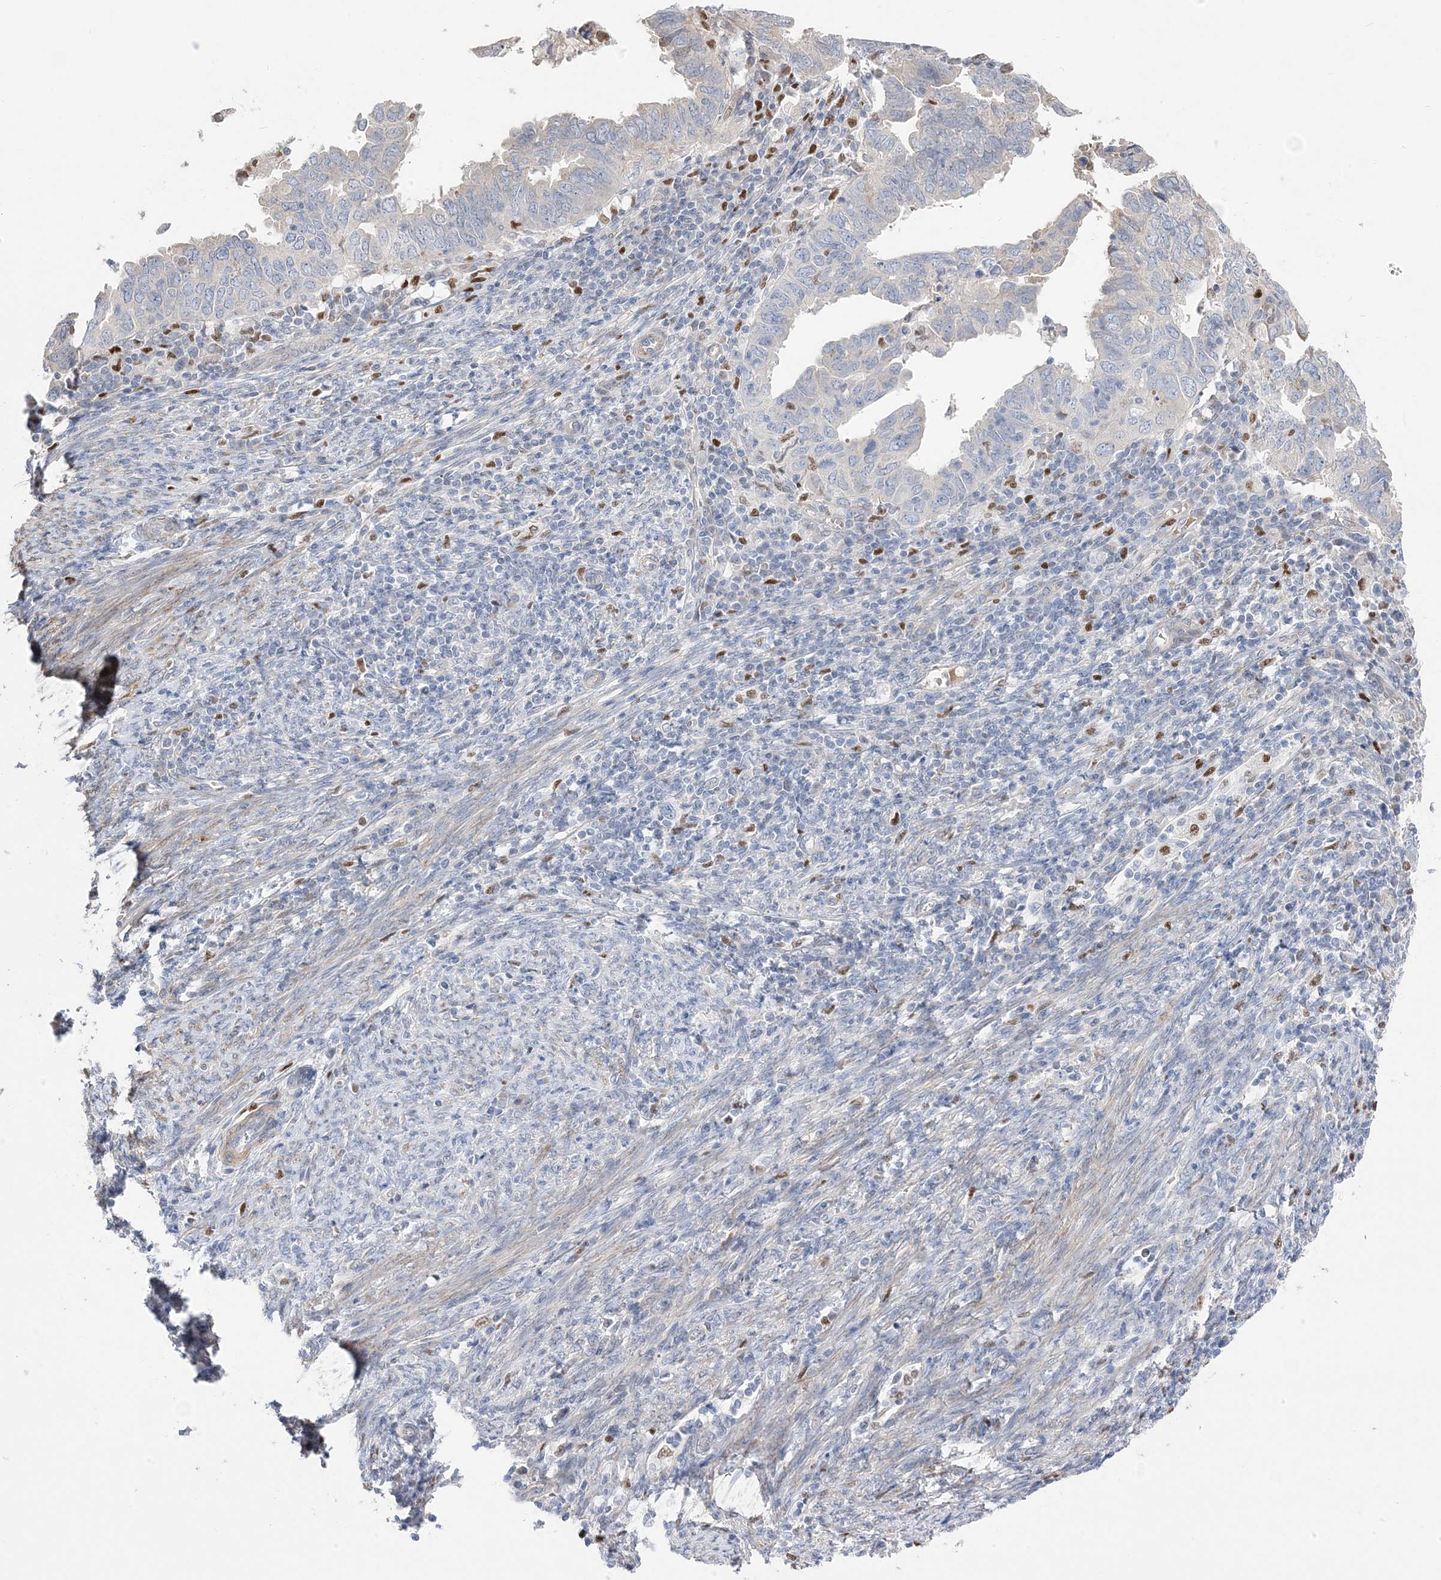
{"staining": {"intensity": "negative", "quantity": "none", "location": "none"}, "tissue": "endometrial cancer", "cell_type": "Tumor cells", "image_type": "cancer", "snomed": [{"axis": "morphology", "description": "Adenocarcinoma, NOS"}, {"axis": "topography", "description": "Uterus"}], "caption": "Immunohistochemistry micrograph of neoplastic tissue: human endometrial cancer (adenocarcinoma) stained with DAB (3,3'-diaminobenzidine) reveals no significant protein staining in tumor cells. The staining is performed using DAB brown chromogen with nuclei counter-stained in using hematoxylin.", "gene": "GTPBP6", "patient": {"sex": "female", "age": 77}}